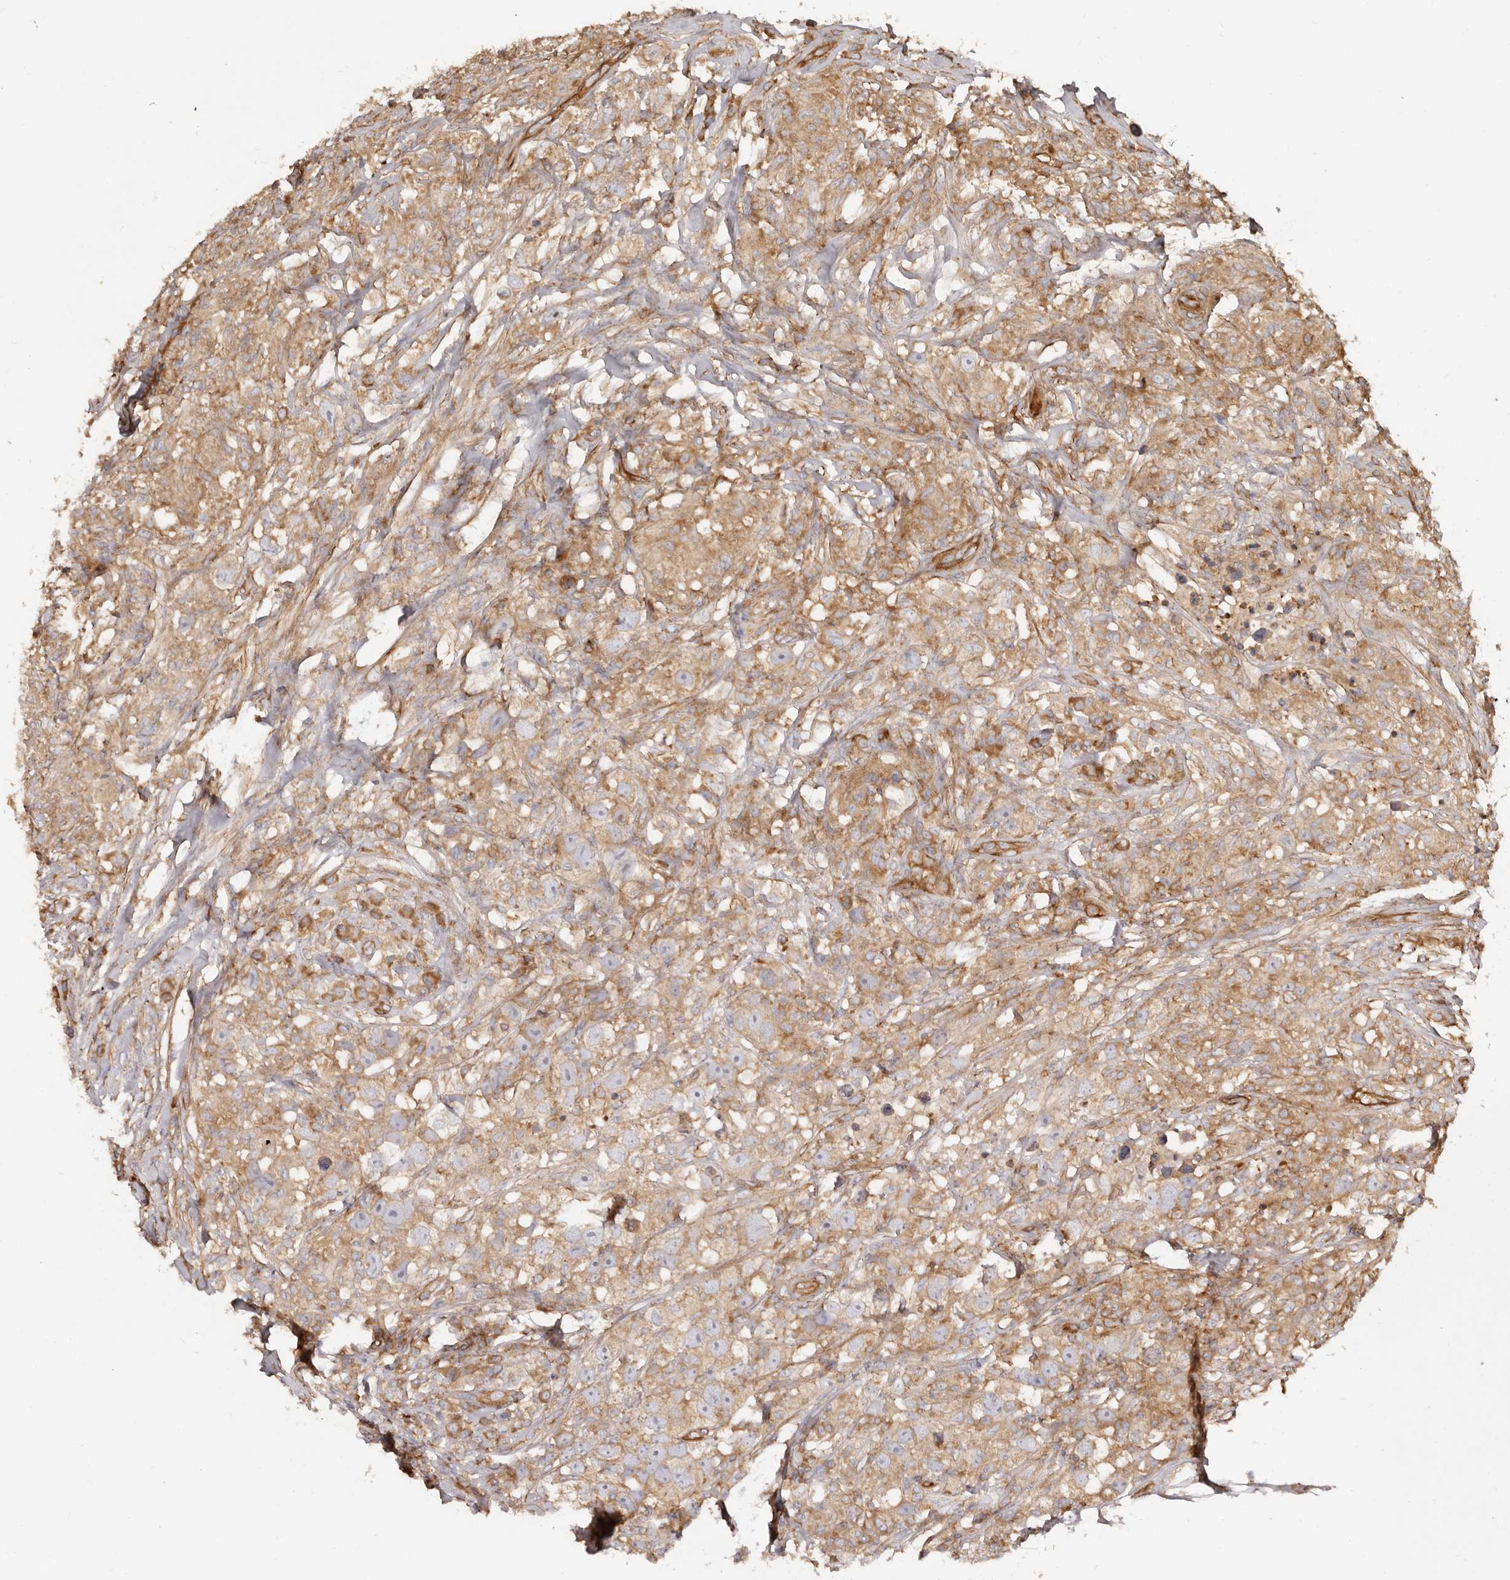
{"staining": {"intensity": "moderate", "quantity": ">75%", "location": "cytoplasmic/membranous"}, "tissue": "testis cancer", "cell_type": "Tumor cells", "image_type": "cancer", "snomed": [{"axis": "morphology", "description": "Seminoma, NOS"}, {"axis": "topography", "description": "Testis"}], "caption": "Immunohistochemistry histopathology image of testis cancer (seminoma) stained for a protein (brown), which exhibits medium levels of moderate cytoplasmic/membranous positivity in approximately >75% of tumor cells.", "gene": "RPS6", "patient": {"sex": "male", "age": 49}}